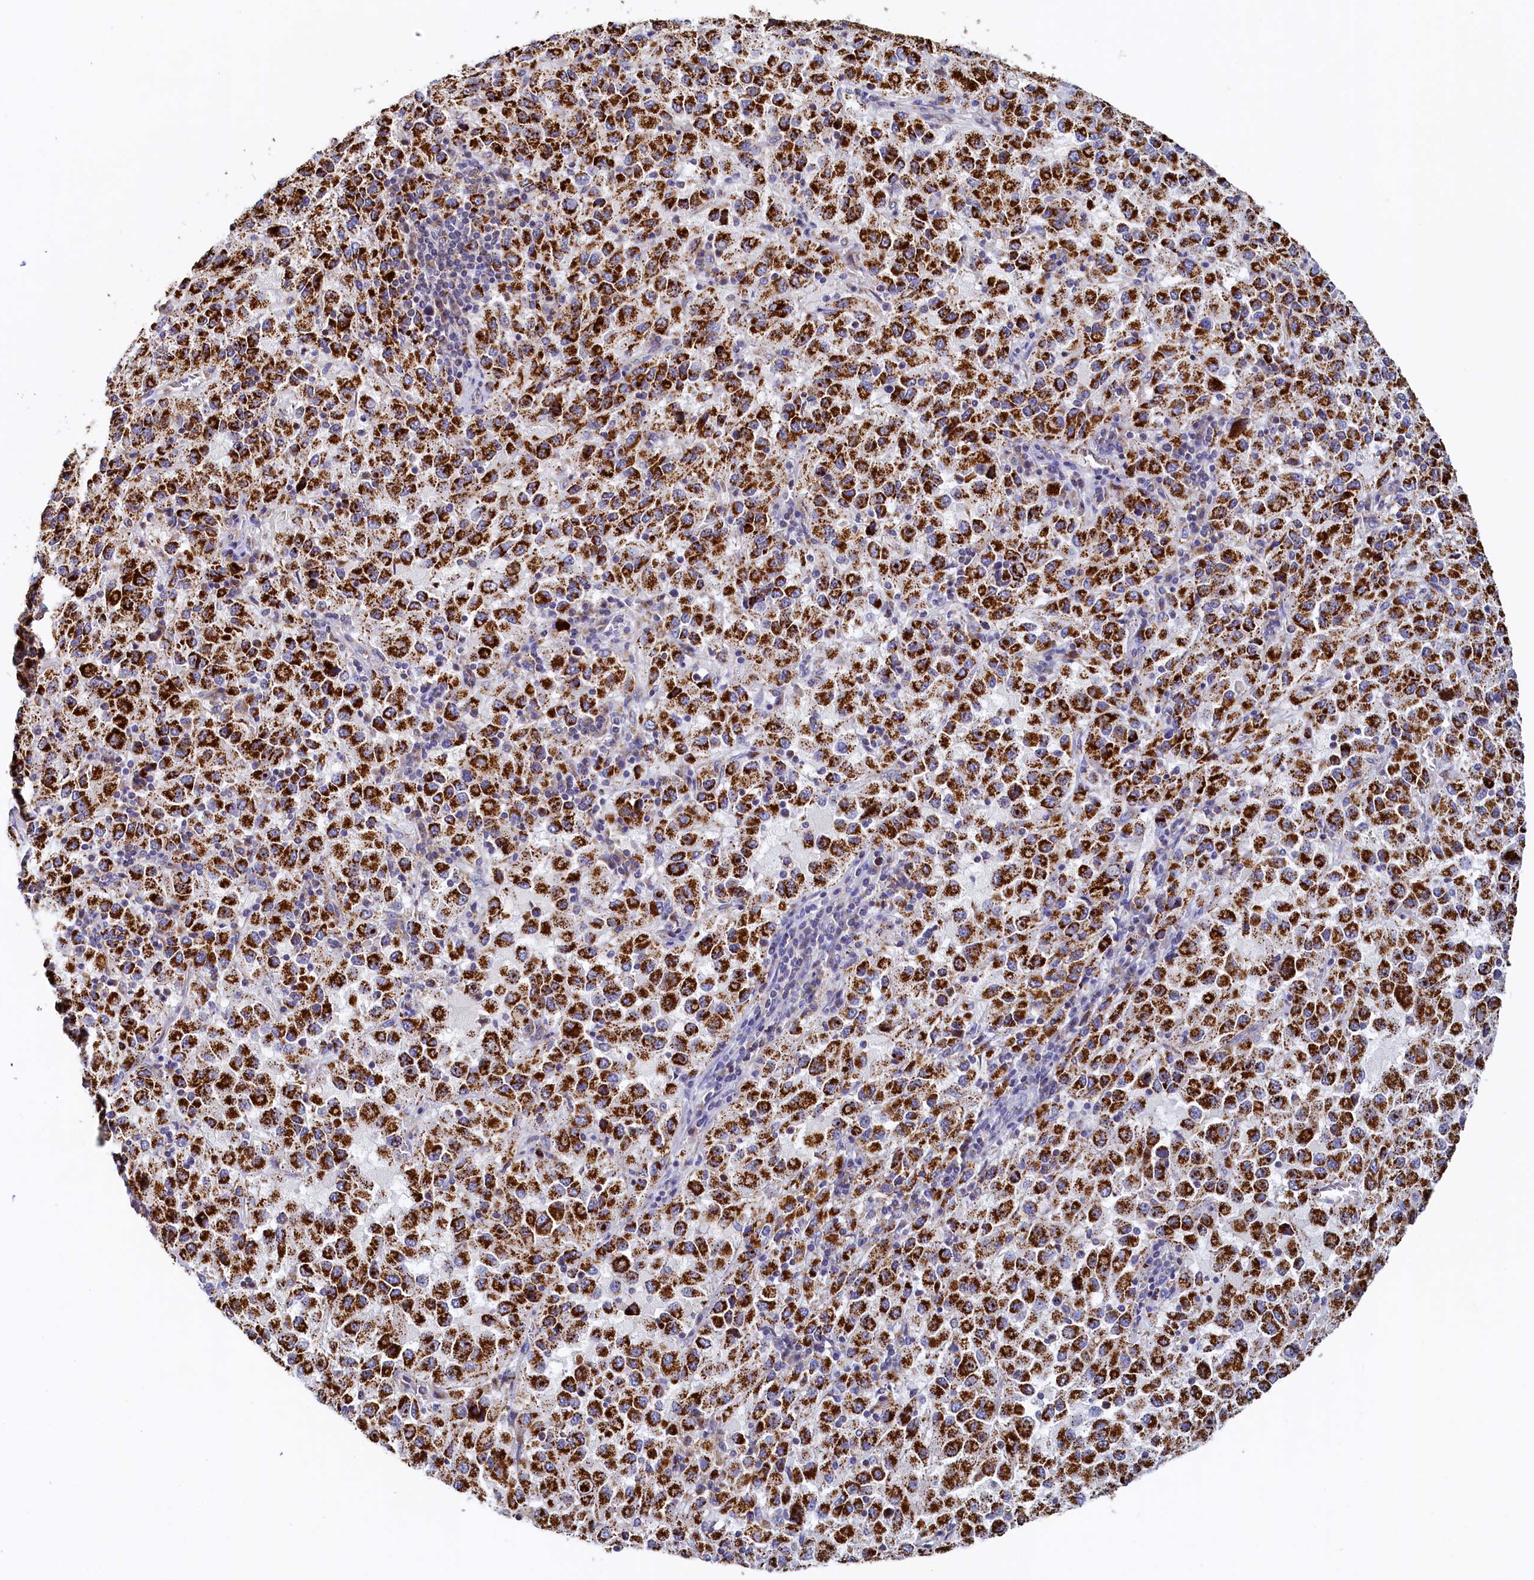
{"staining": {"intensity": "strong", "quantity": ">75%", "location": "cytoplasmic/membranous"}, "tissue": "melanoma", "cell_type": "Tumor cells", "image_type": "cancer", "snomed": [{"axis": "morphology", "description": "Malignant melanoma, Metastatic site"}, {"axis": "topography", "description": "Lung"}], "caption": "Melanoma stained with a protein marker exhibits strong staining in tumor cells.", "gene": "POC1A", "patient": {"sex": "male", "age": 64}}